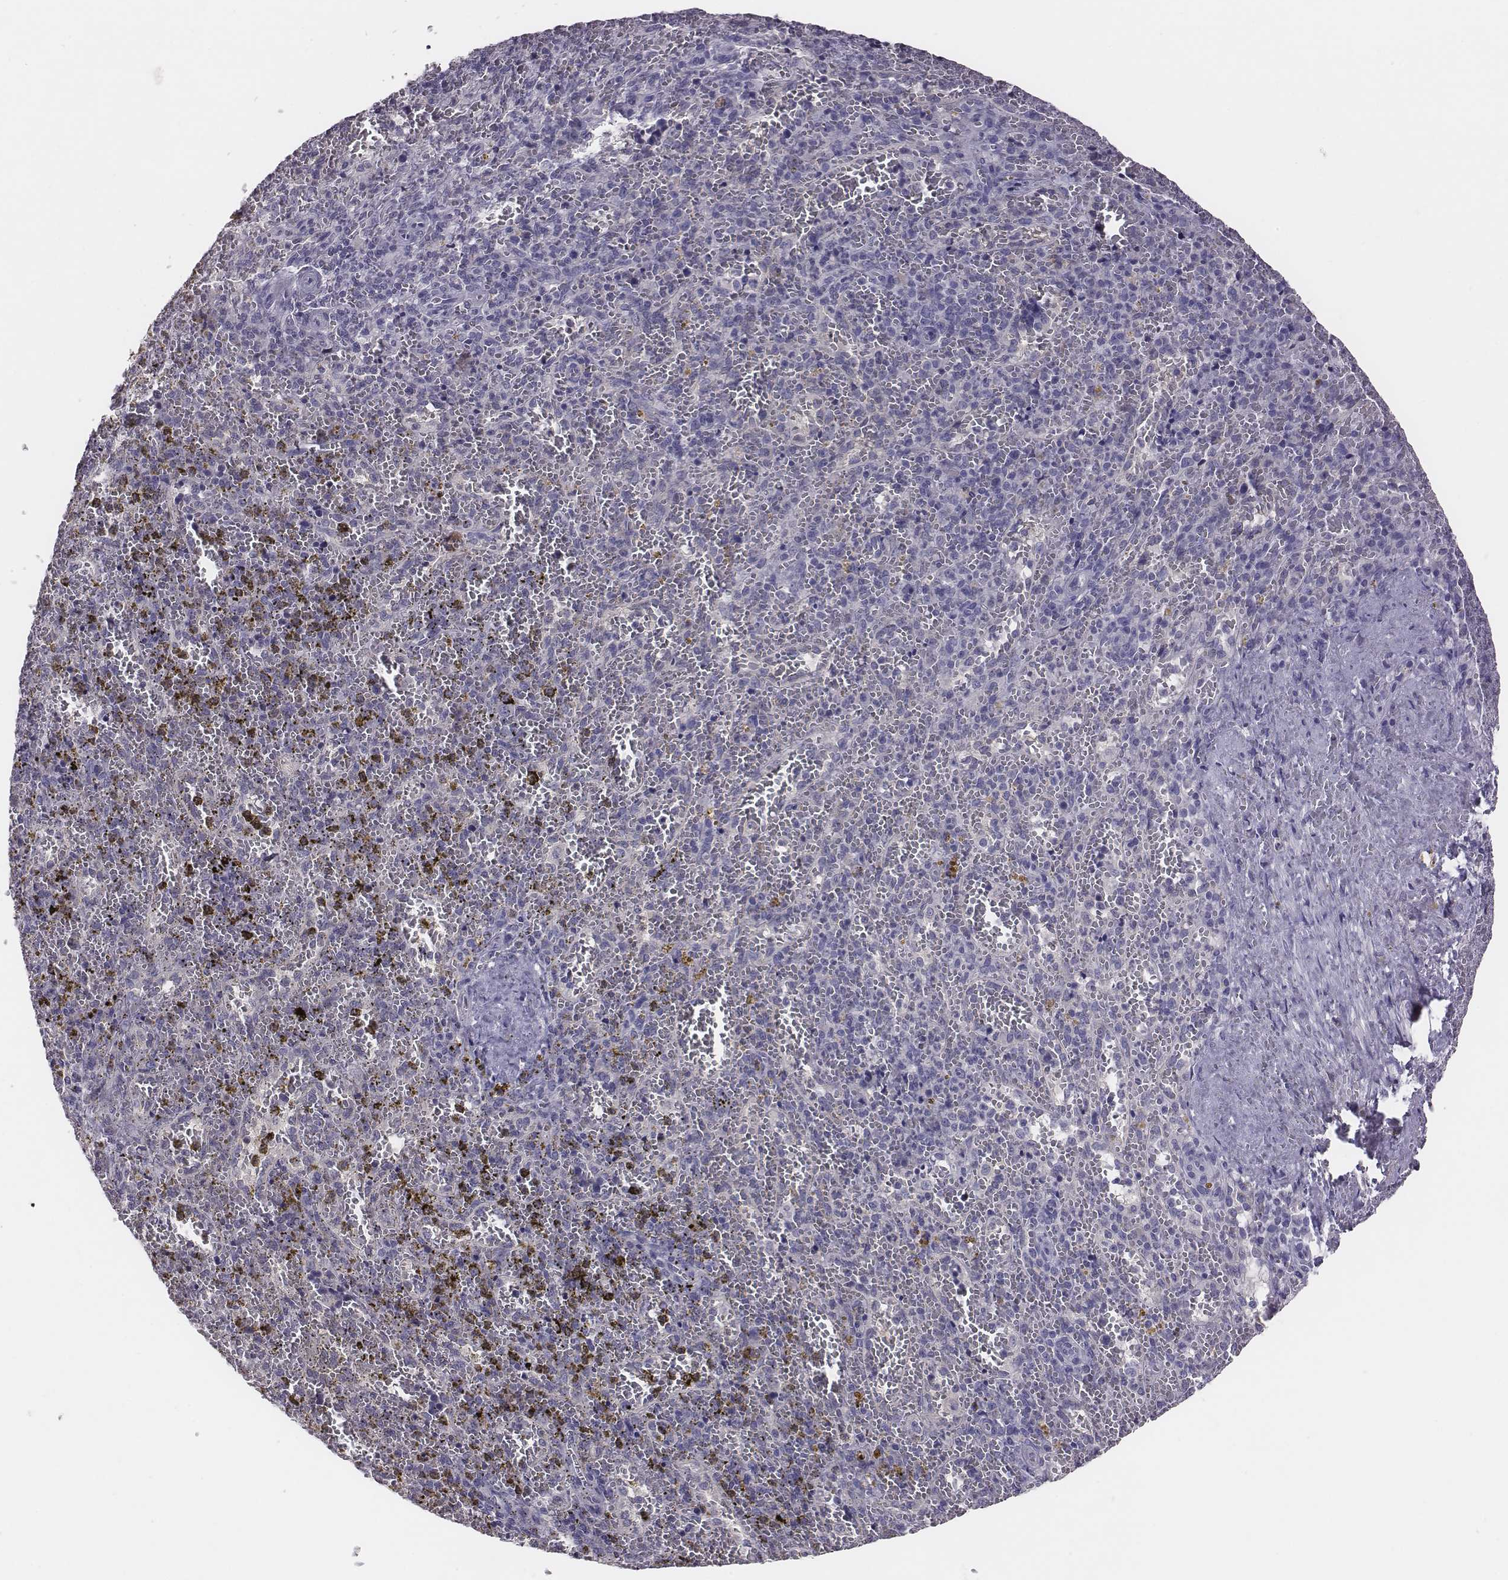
{"staining": {"intensity": "negative", "quantity": "none", "location": "none"}, "tissue": "spleen", "cell_type": "Cells in red pulp", "image_type": "normal", "snomed": [{"axis": "morphology", "description": "Normal tissue, NOS"}, {"axis": "topography", "description": "Spleen"}], "caption": "Immunohistochemistry (IHC) micrograph of normal spleen: human spleen stained with DAB (3,3'-diaminobenzidine) reveals no significant protein staining in cells in red pulp.", "gene": "EN1", "patient": {"sex": "female", "age": 50}}